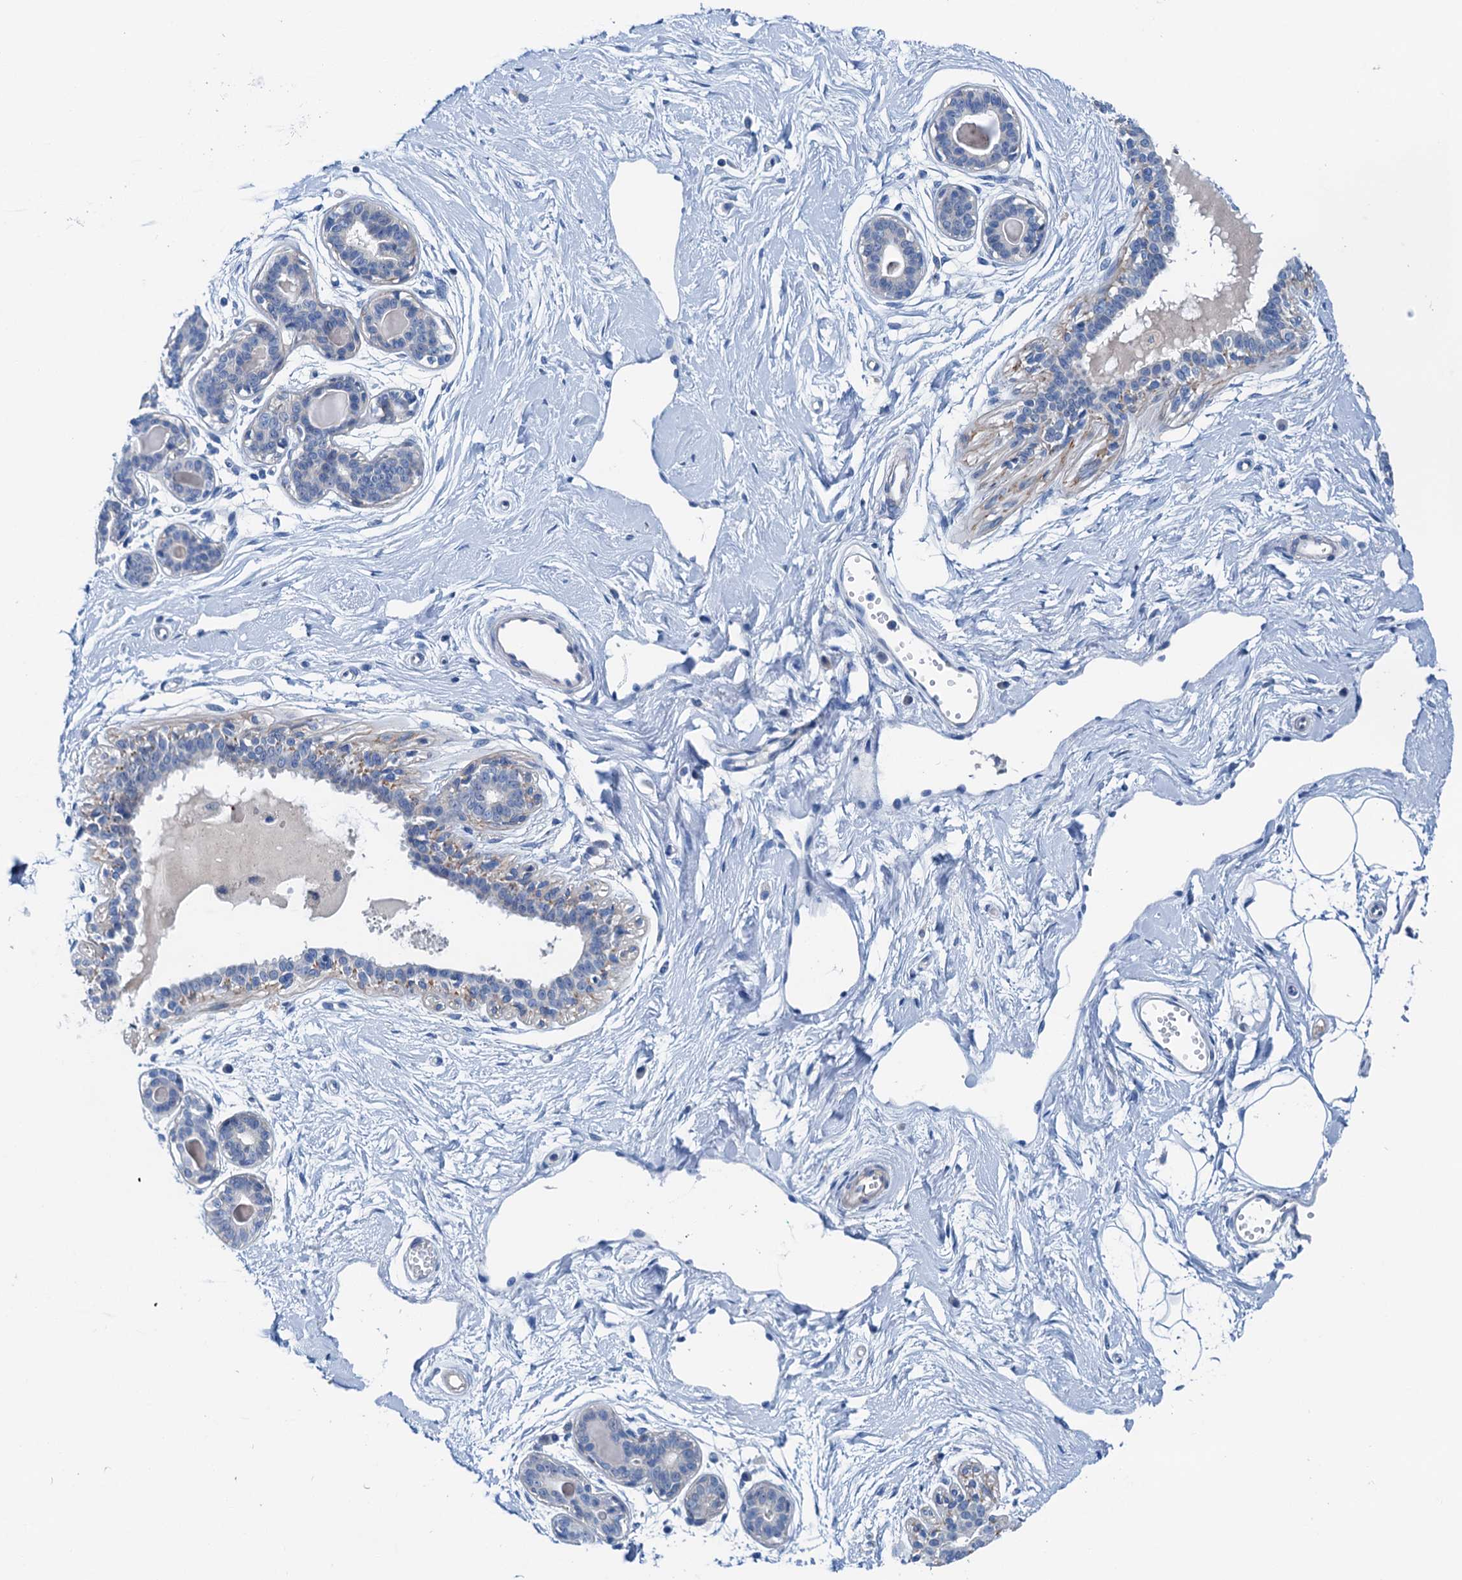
{"staining": {"intensity": "negative", "quantity": "none", "location": "none"}, "tissue": "breast", "cell_type": "Adipocytes", "image_type": "normal", "snomed": [{"axis": "morphology", "description": "Normal tissue, NOS"}, {"axis": "topography", "description": "Breast"}], "caption": "Micrograph shows no protein positivity in adipocytes of normal breast.", "gene": "KNDC1", "patient": {"sex": "female", "age": 45}}